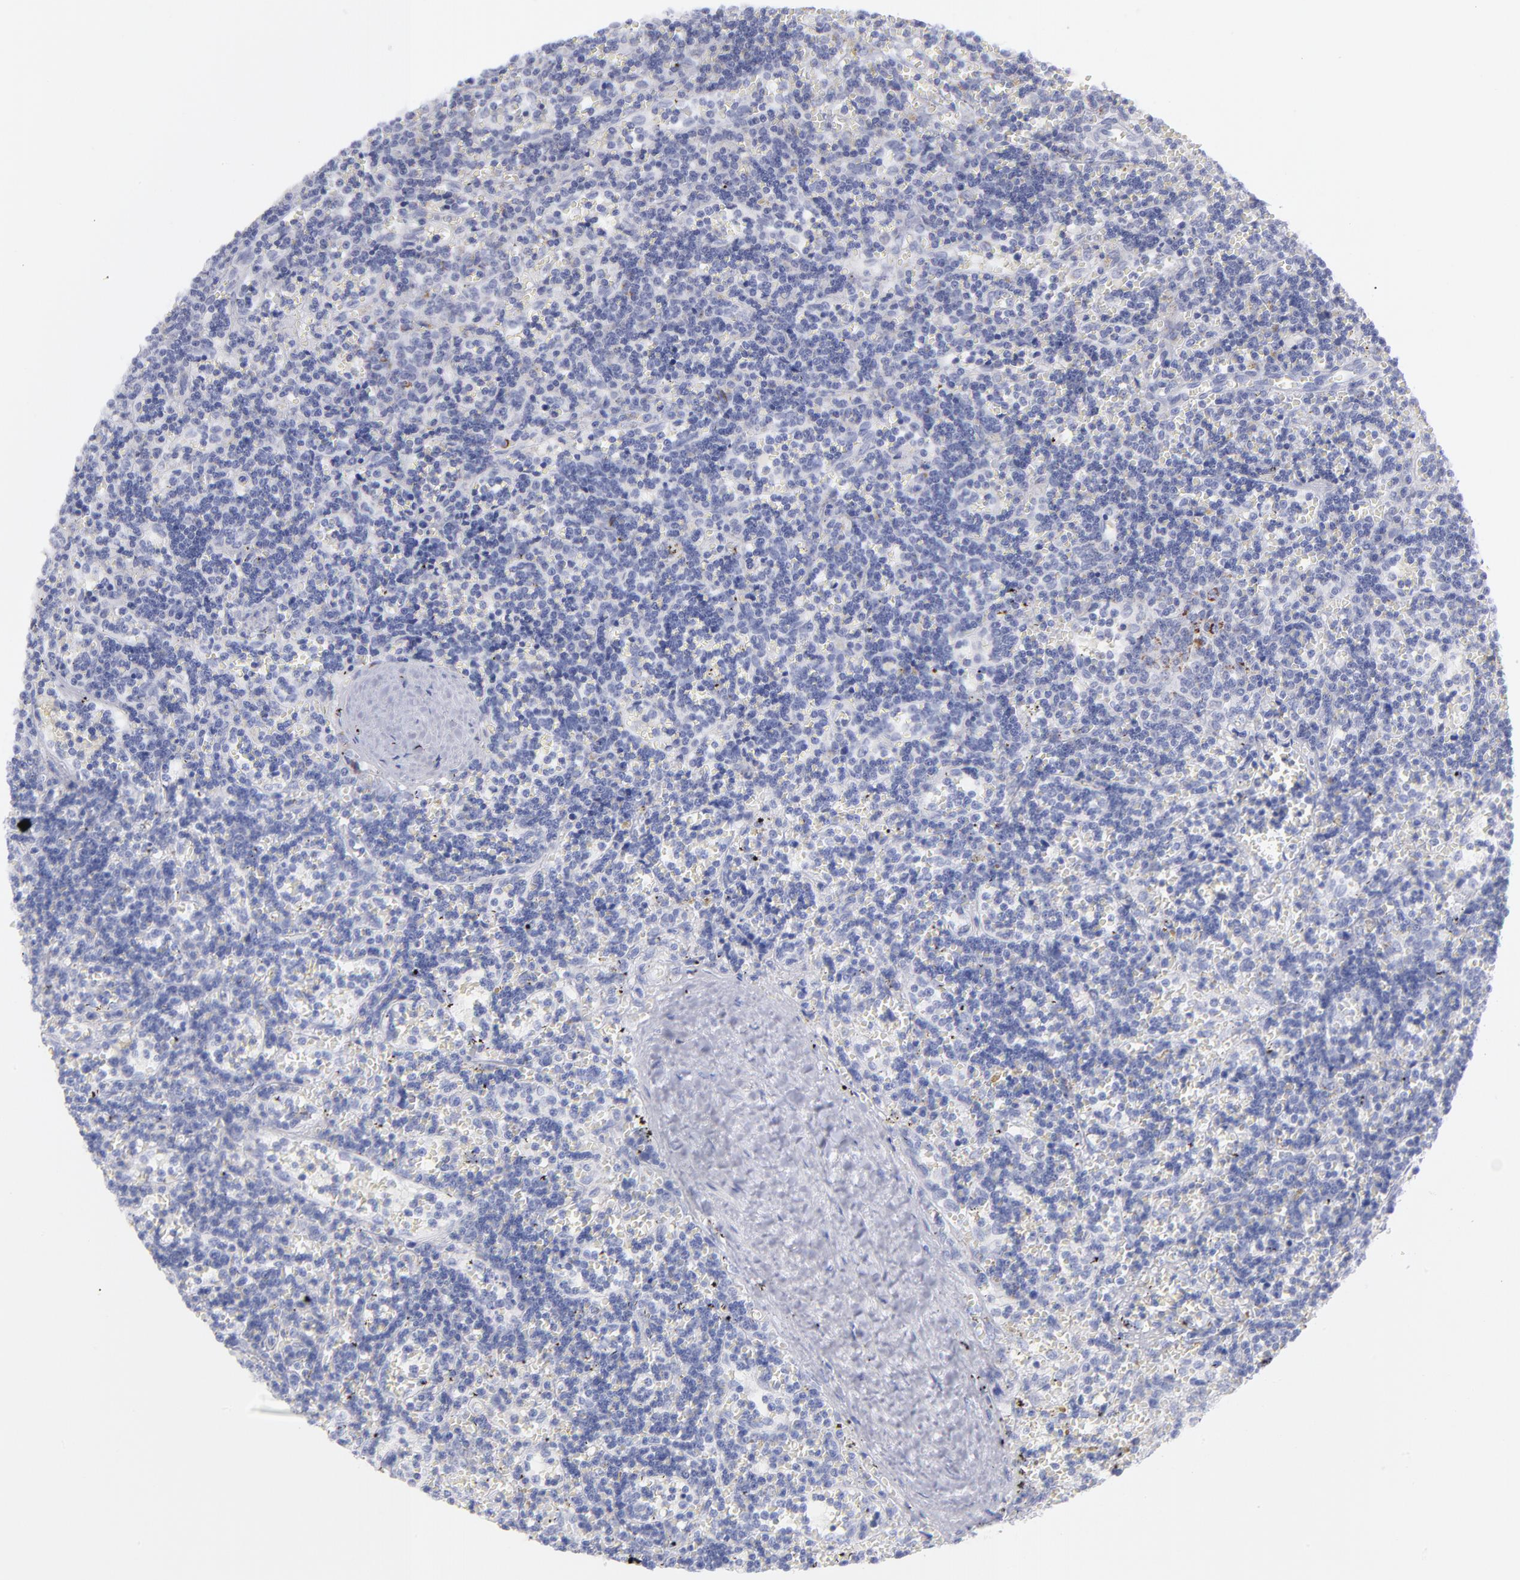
{"staining": {"intensity": "negative", "quantity": "none", "location": "none"}, "tissue": "lymphoma", "cell_type": "Tumor cells", "image_type": "cancer", "snomed": [{"axis": "morphology", "description": "Malignant lymphoma, non-Hodgkin's type, Low grade"}, {"axis": "topography", "description": "Spleen"}], "caption": "The histopathology image shows no staining of tumor cells in low-grade malignant lymphoma, non-Hodgkin's type.", "gene": "MTHFD2", "patient": {"sex": "male", "age": 60}}